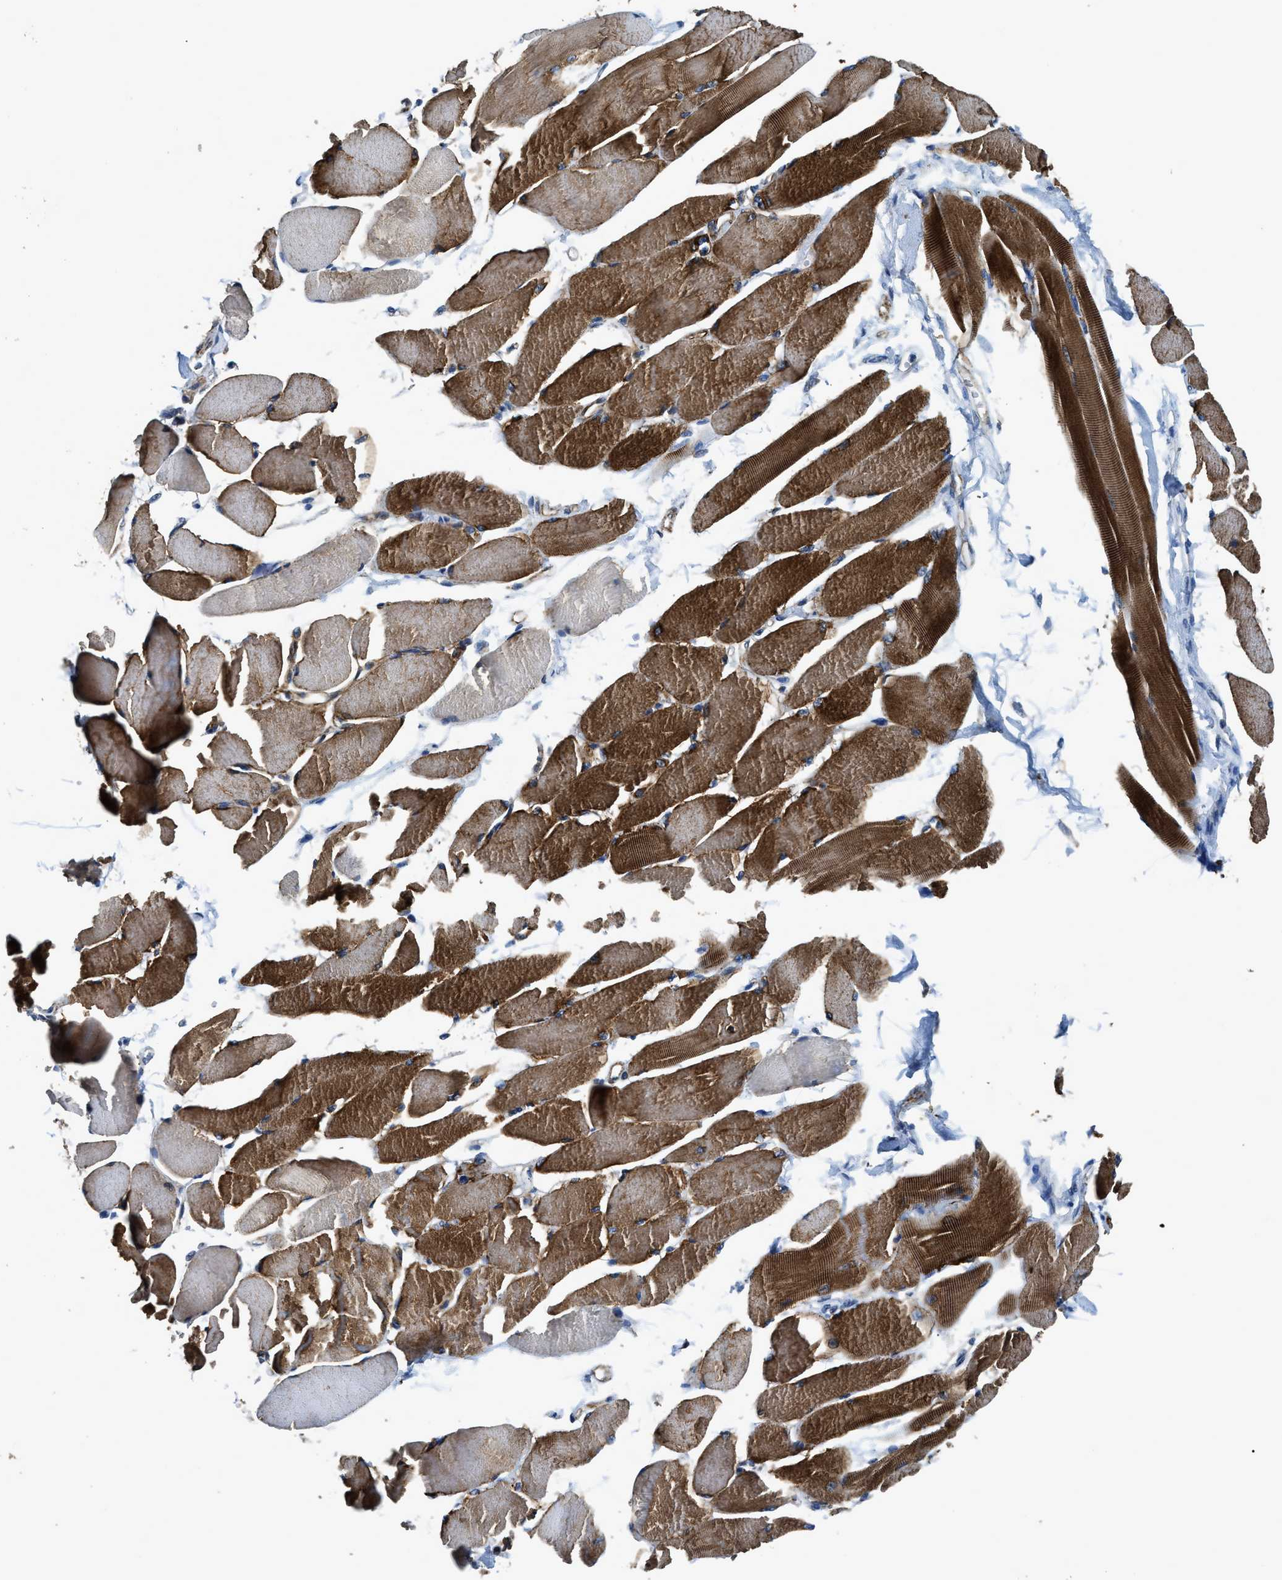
{"staining": {"intensity": "strong", "quantity": ">75%", "location": "cytoplasmic/membranous"}, "tissue": "skeletal muscle", "cell_type": "Myocytes", "image_type": "normal", "snomed": [{"axis": "morphology", "description": "Normal tissue, NOS"}, {"axis": "topography", "description": "Skeletal muscle"}, {"axis": "topography", "description": "Peripheral nerve tissue"}], "caption": "Strong cytoplasmic/membranous protein expression is appreciated in approximately >75% of myocytes in skeletal muscle.", "gene": "SYNM", "patient": {"sex": "female", "age": 84}}